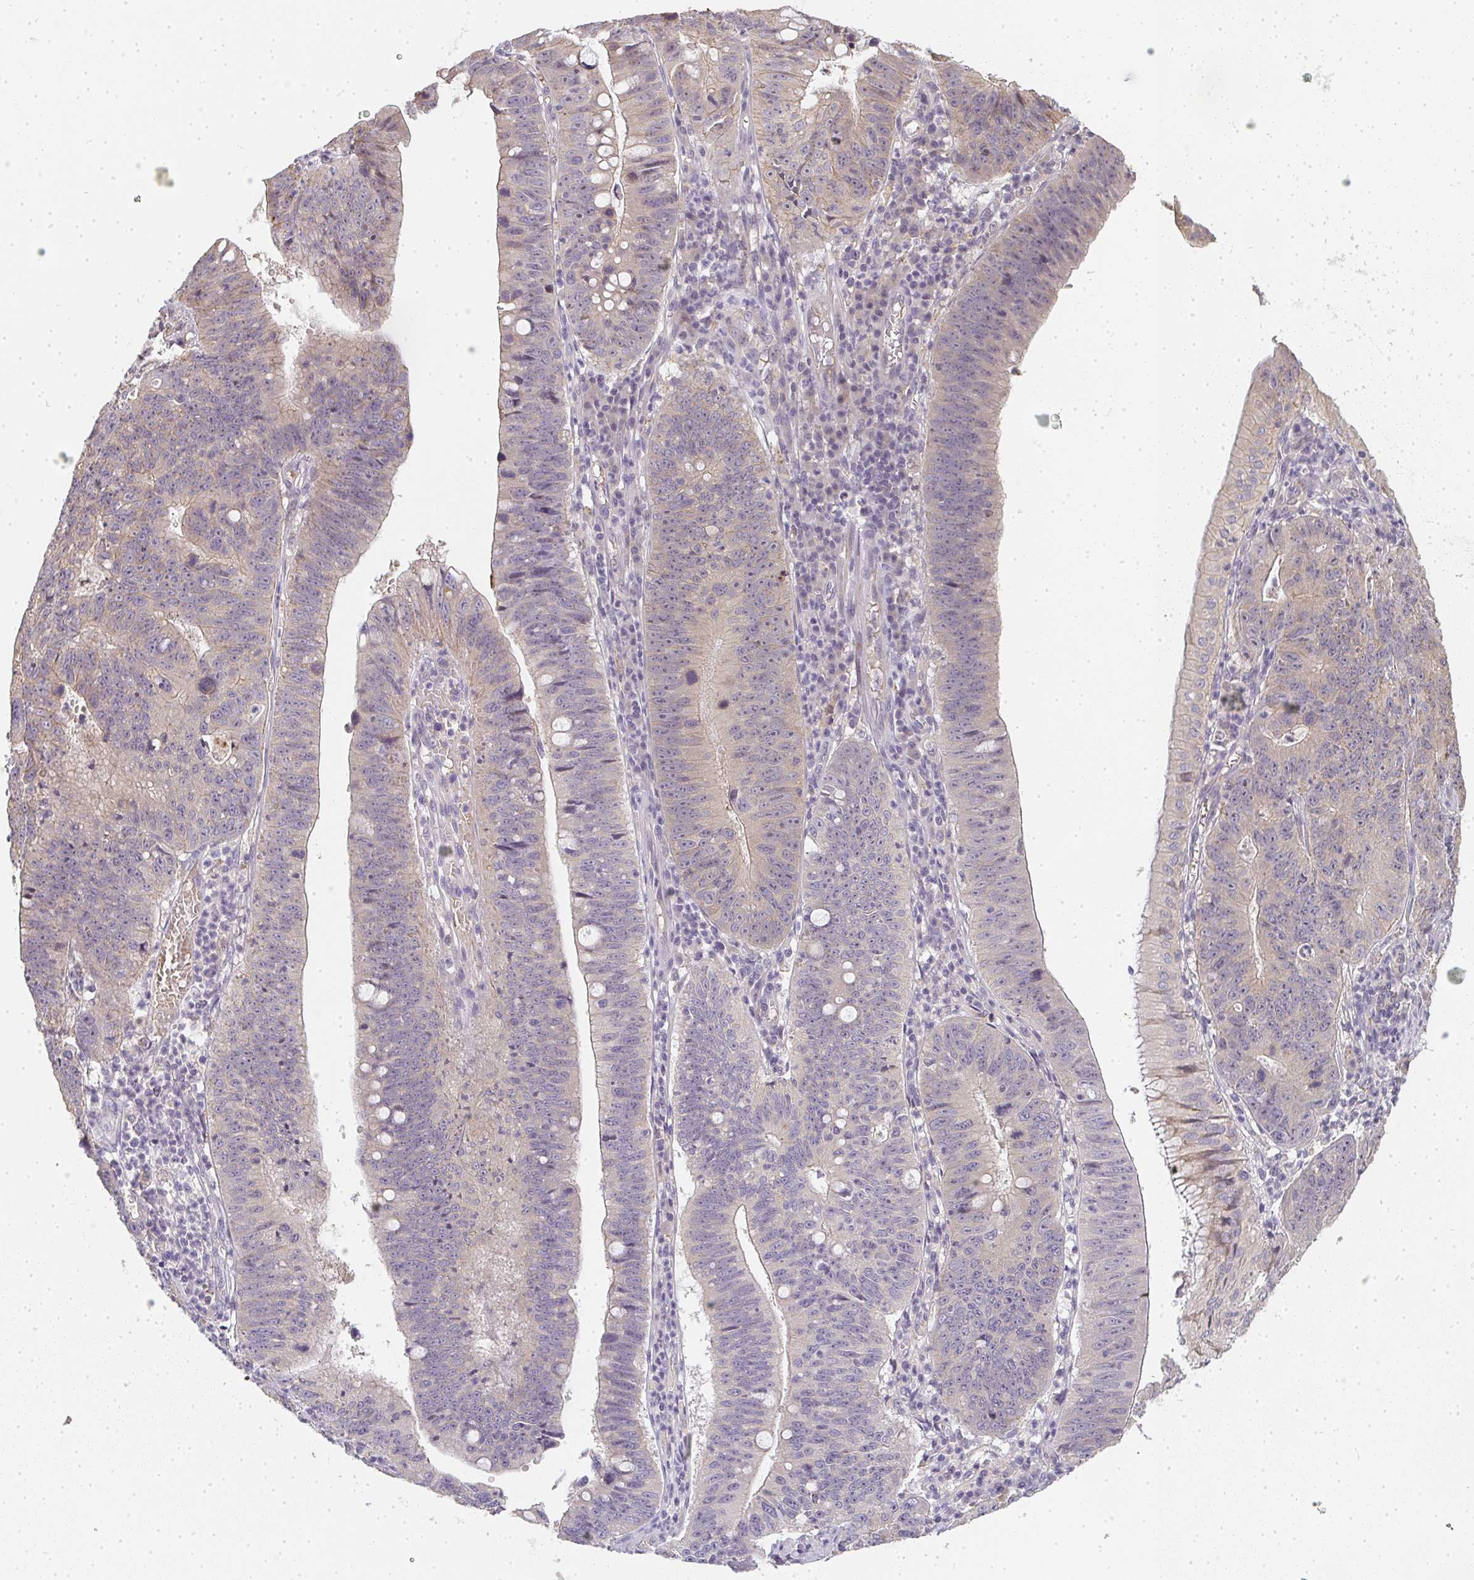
{"staining": {"intensity": "negative", "quantity": "none", "location": "none"}, "tissue": "stomach cancer", "cell_type": "Tumor cells", "image_type": "cancer", "snomed": [{"axis": "morphology", "description": "Adenocarcinoma, NOS"}, {"axis": "topography", "description": "Stomach"}], "caption": "Immunohistochemistry histopathology image of neoplastic tissue: human stomach cancer stained with DAB exhibits no significant protein staining in tumor cells. Nuclei are stained in blue.", "gene": "SLC35B3", "patient": {"sex": "male", "age": 59}}